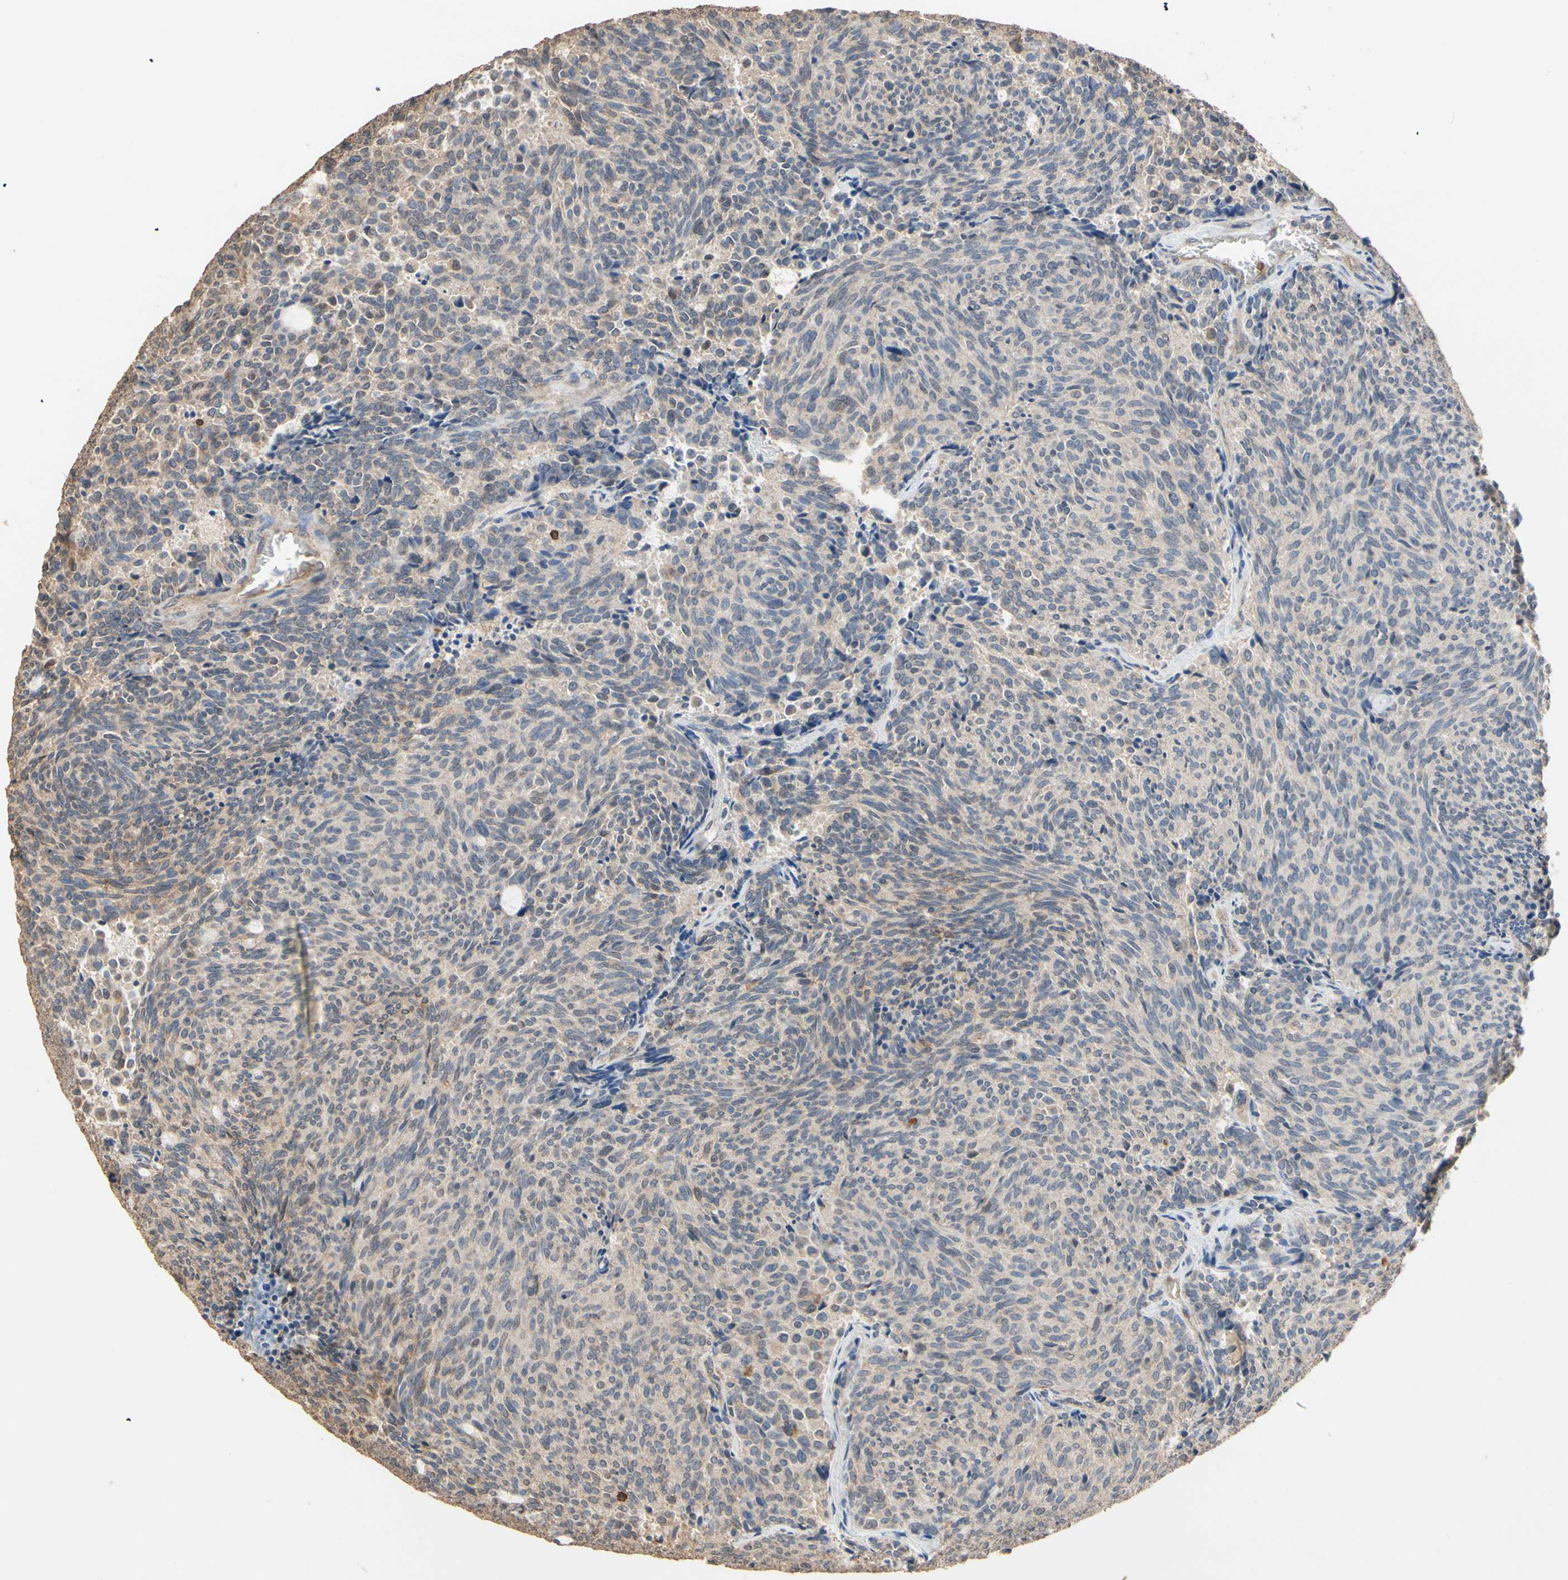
{"staining": {"intensity": "weak", "quantity": "<25%", "location": "cytoplasmic/membranous"}, "tissue": "carcinoid", "cell_type": "Tumor cells", "image_type": "cancer", "snomed": [{"axis": "morphology", "description": "Carcinoid, malignant, NOS"}, {"axis": "topography", "description": "Pancreas"}], "caption": "Carcinoid (malignant) was stained to show a protein in brown. There is no significant expression in tumor cells.", "gene": "MAP3K10", "patient": {"sex": "female", "age": 54}}